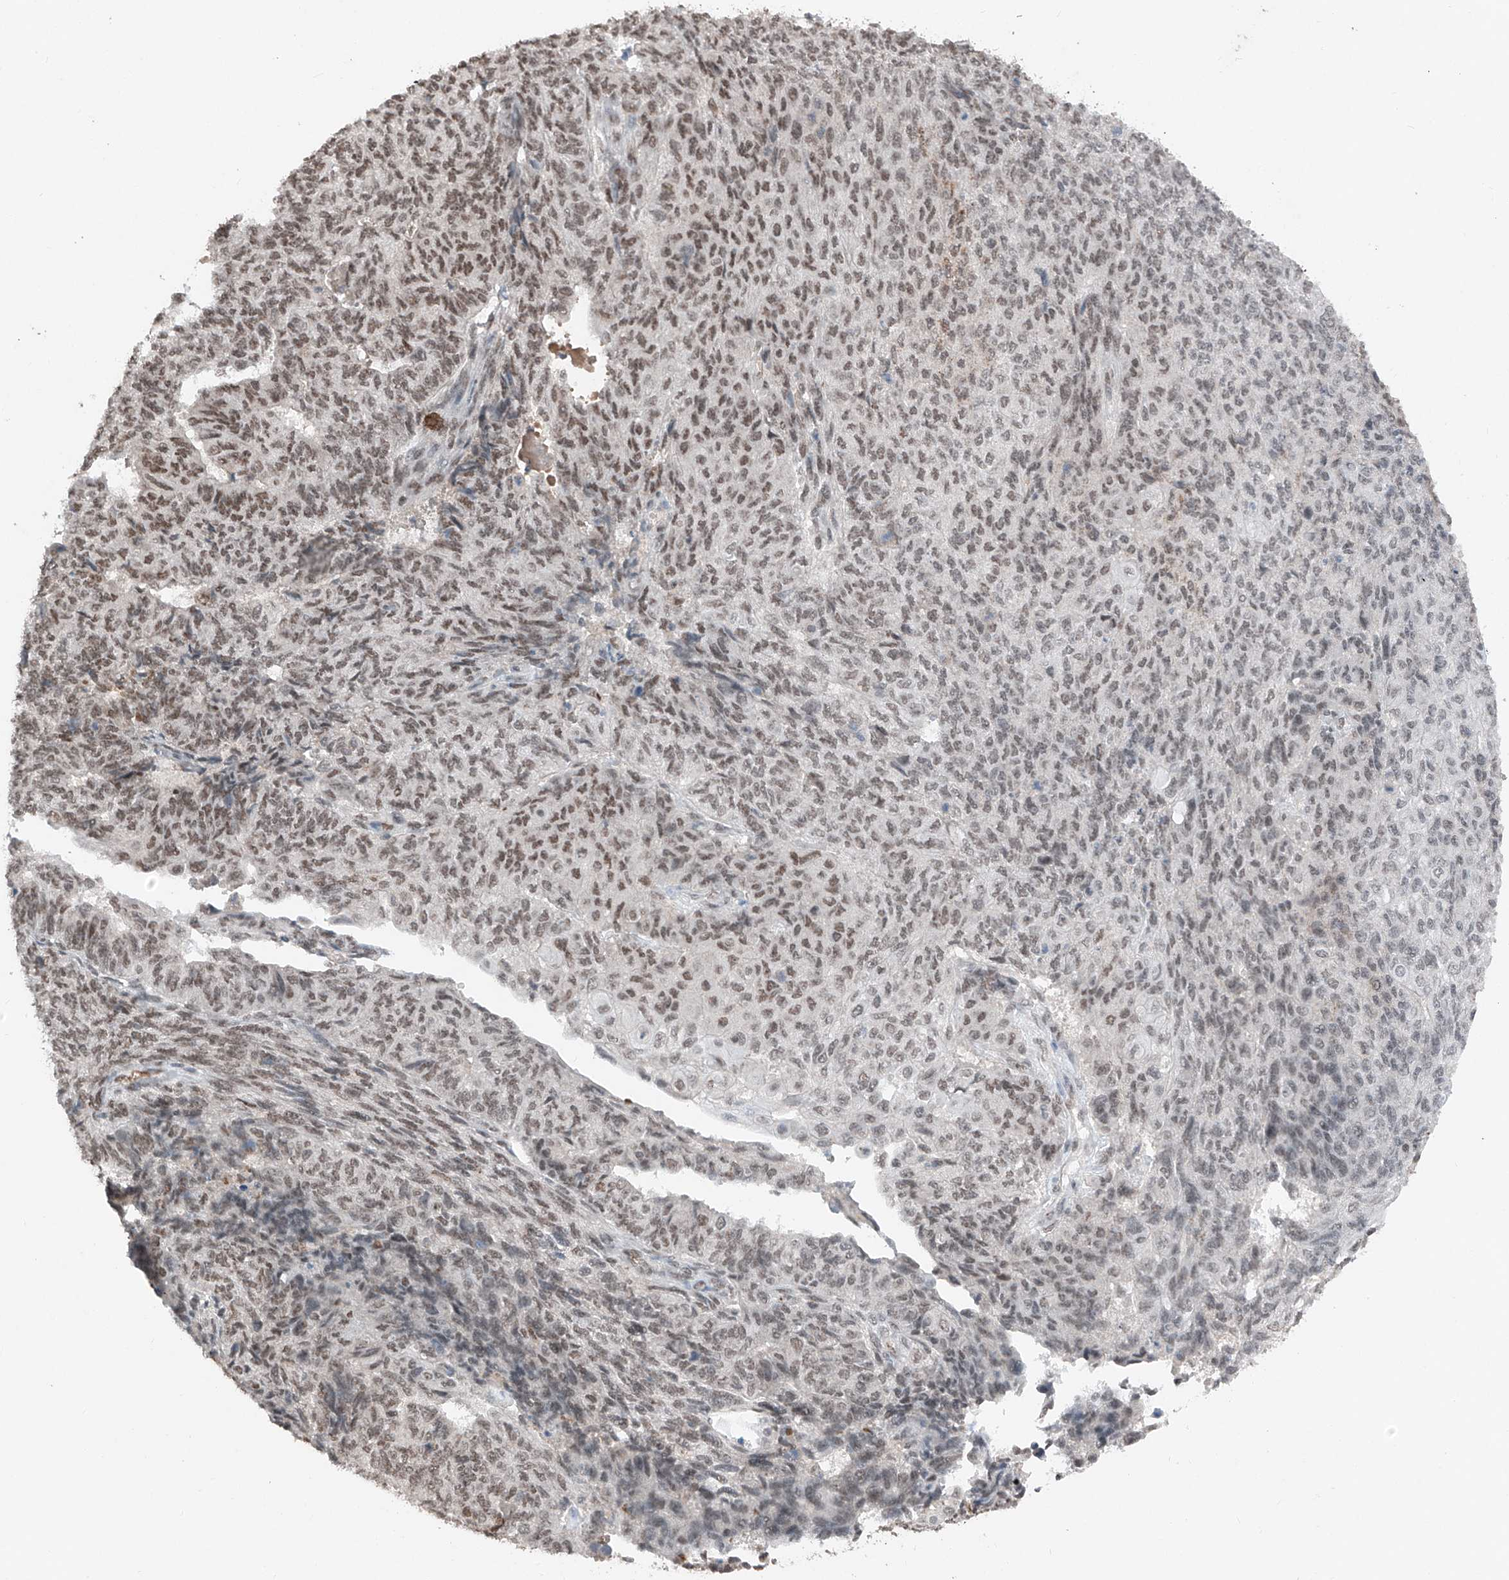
{"staining": {"intensity": "weak", "quantity": "25%-75%", "location": "nuclear"}, "tissue": "endometrial cancer", "cell_type": "Tumor cells", "image_type": "cancer", "snomed": [{"axis": "morphology", "description": "Adenocarcinoma, NOS"}, {"axis": "topography", "description": "Endometrium"}], "caption": "DAB (3,3'-diaminobenzidine) immunohistochemical staining of endometrial cancer (adenocarcinoma) demonstrates weak nuclear protein expression in approximately 25%-75% of tumor cells.", "gene": "TBX4", "patient": {"sex": "female", "age": 32}}